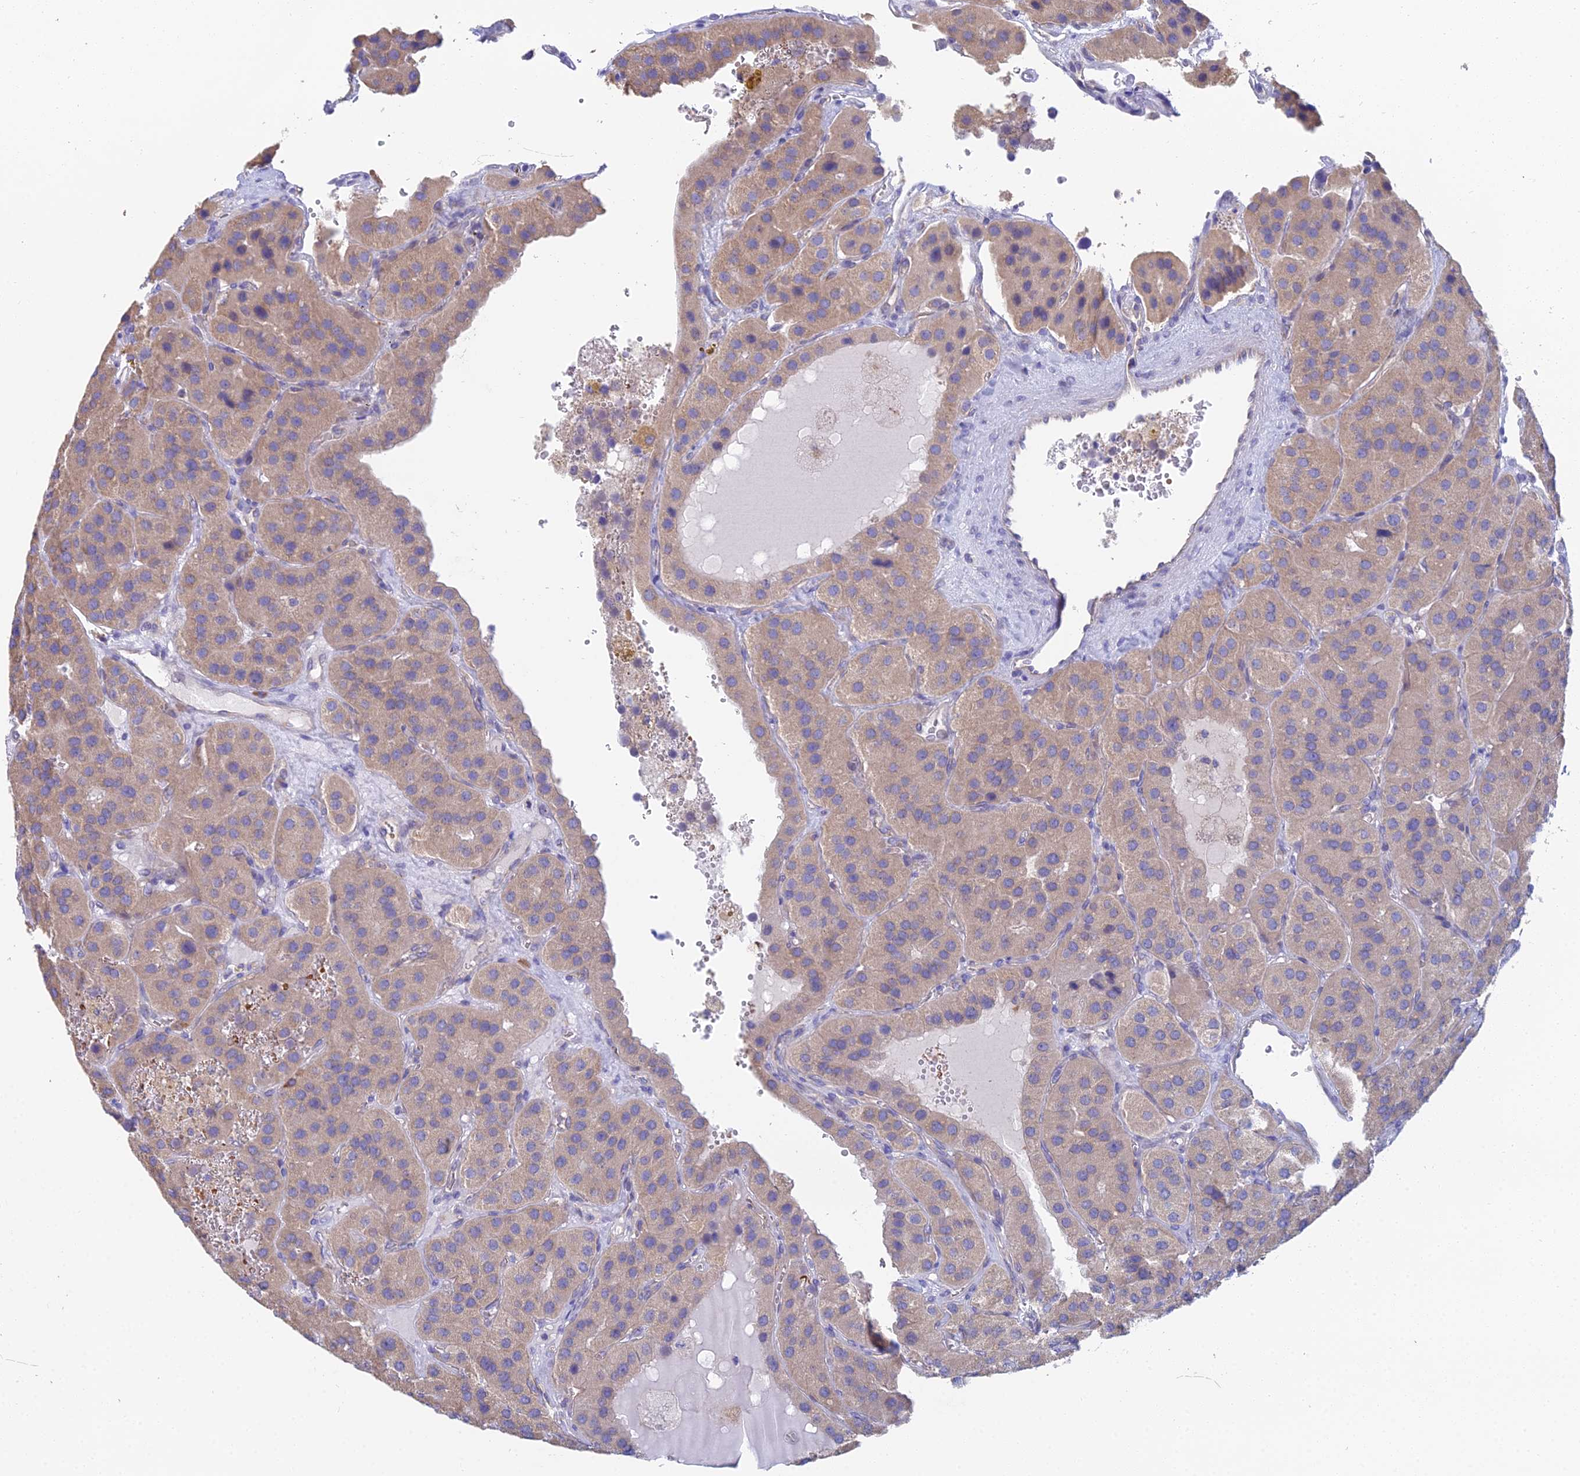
{"staining": {"intensity": "weak", "quantity": ">75%", "location": "cytoplasmic/membranous"}, "tissue": "parathyroid gland", "cell_type": "Glandular cells", "image_type": "normal", "snomed": [{"axis": "morphology", "description": "Normal tissue, NOS"}, {"axis": "morphology", "description": "Adenoma, NOS"}, {"axis": "topography", "description": "Parathyroid gland"}], "caption": "Immunohistochemical staining of benign human parathyroid gland demonstrates >75% levels of weak cytoplasmic/membranous protein expression in approximately >75% of glandular cells.", "gene": "ZNF564", "patient": {"sex": "female", "age": 86}}